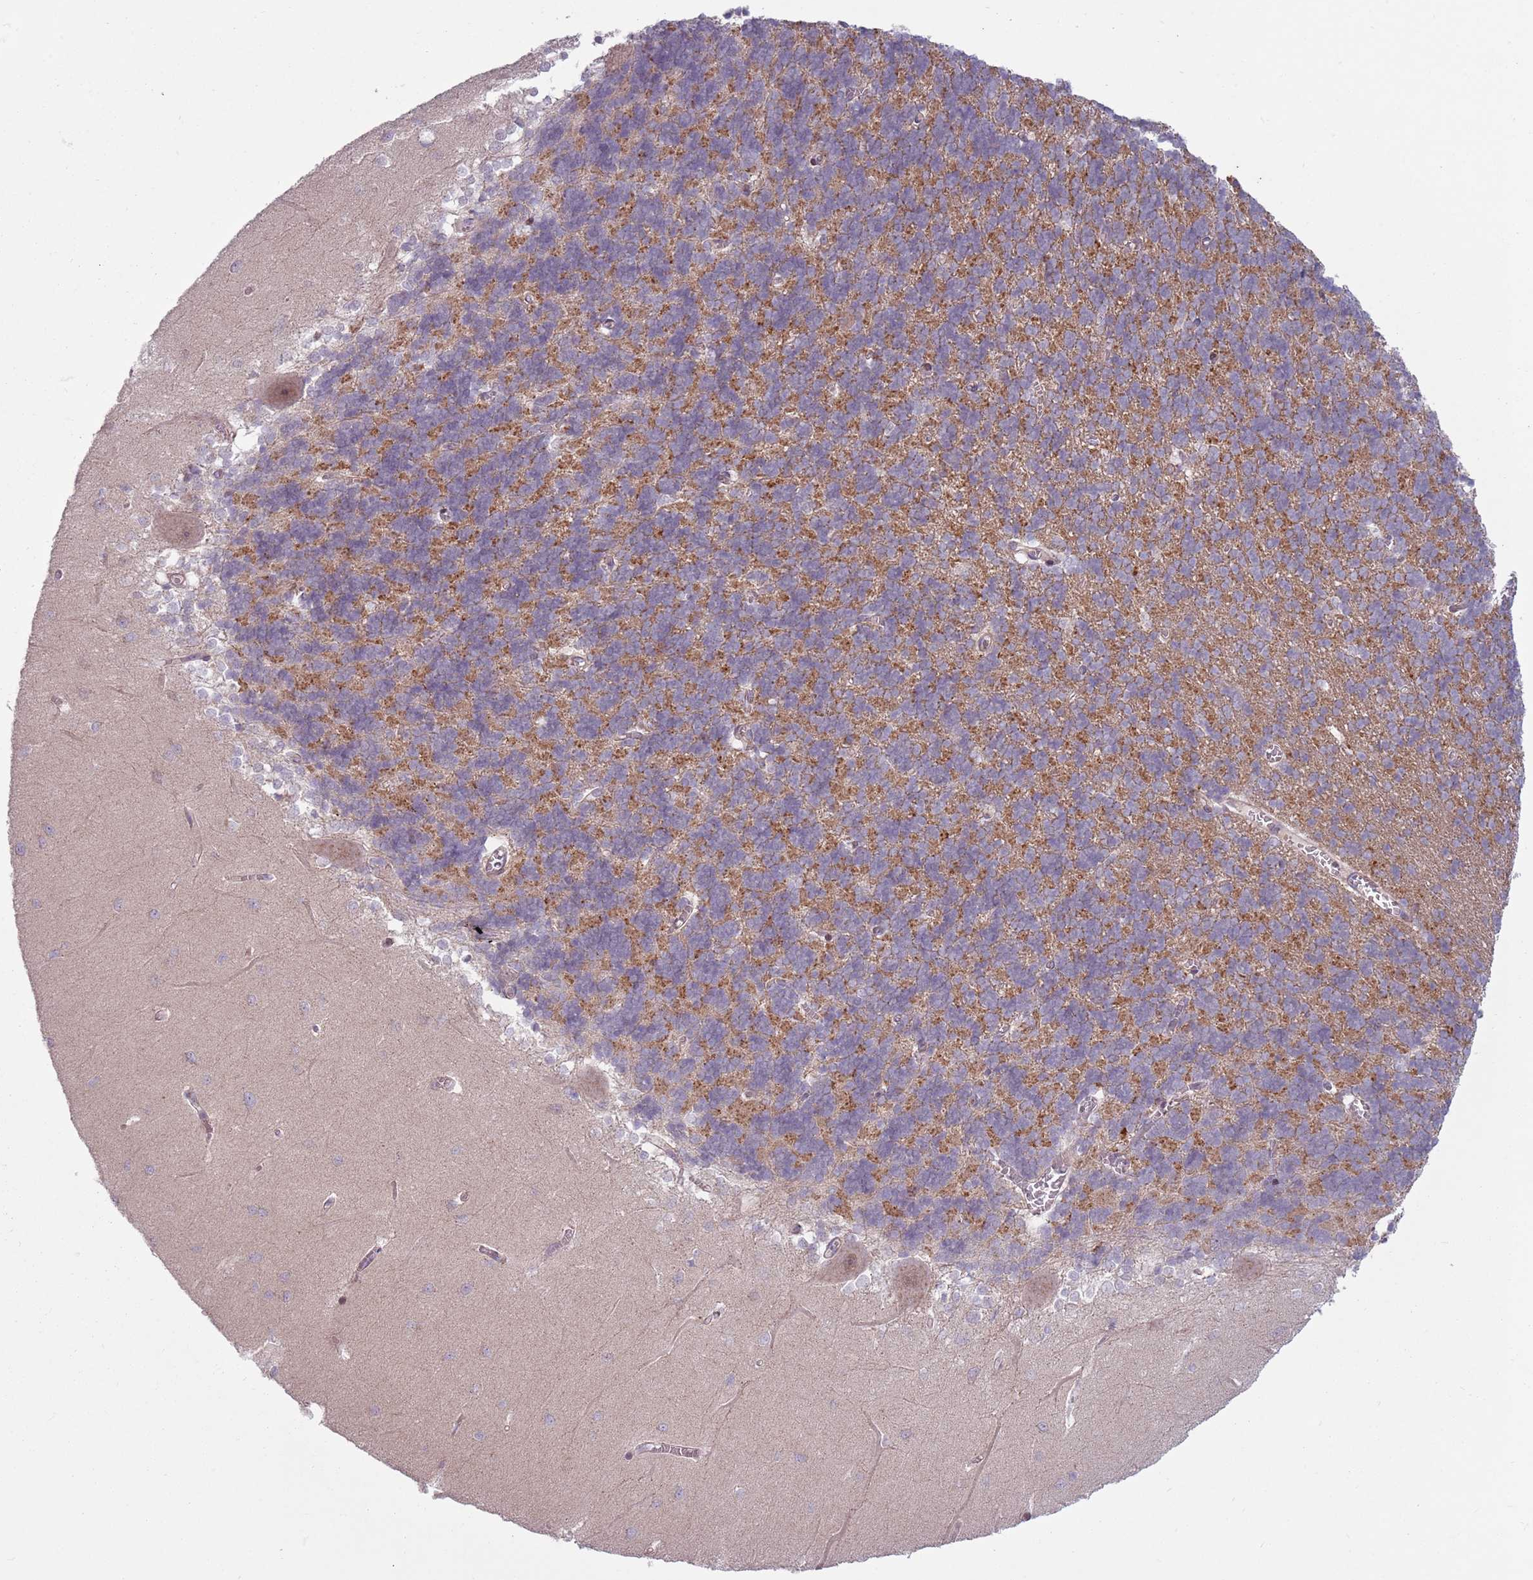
{"staining": {"intensity": "moderate", "quantity": "25%-75%", "location": "cytoplasmic/membranous"}, "tissue": "cerebellum", "cell_type": "Cells in granular layer", "image_type": "normal", "snomed": [{"axis": "morphology", "description": "Normal tissue, NOS"}, {"axis": "topography", "description": "Cerebellum"}], "caption": "Unremarkable cerebellum was stained to show a protein in brown. There is medium levels of moderate cytoplasmic/membranous positivity in approximately 25%-75% of cells in granular layer. (DAB (3,3'-diaminobenzidine) = brown stain, brightfield microscopy at high magnification).", "gene": "CCDC150", "patient": {"sex": "male", "age": 37}}